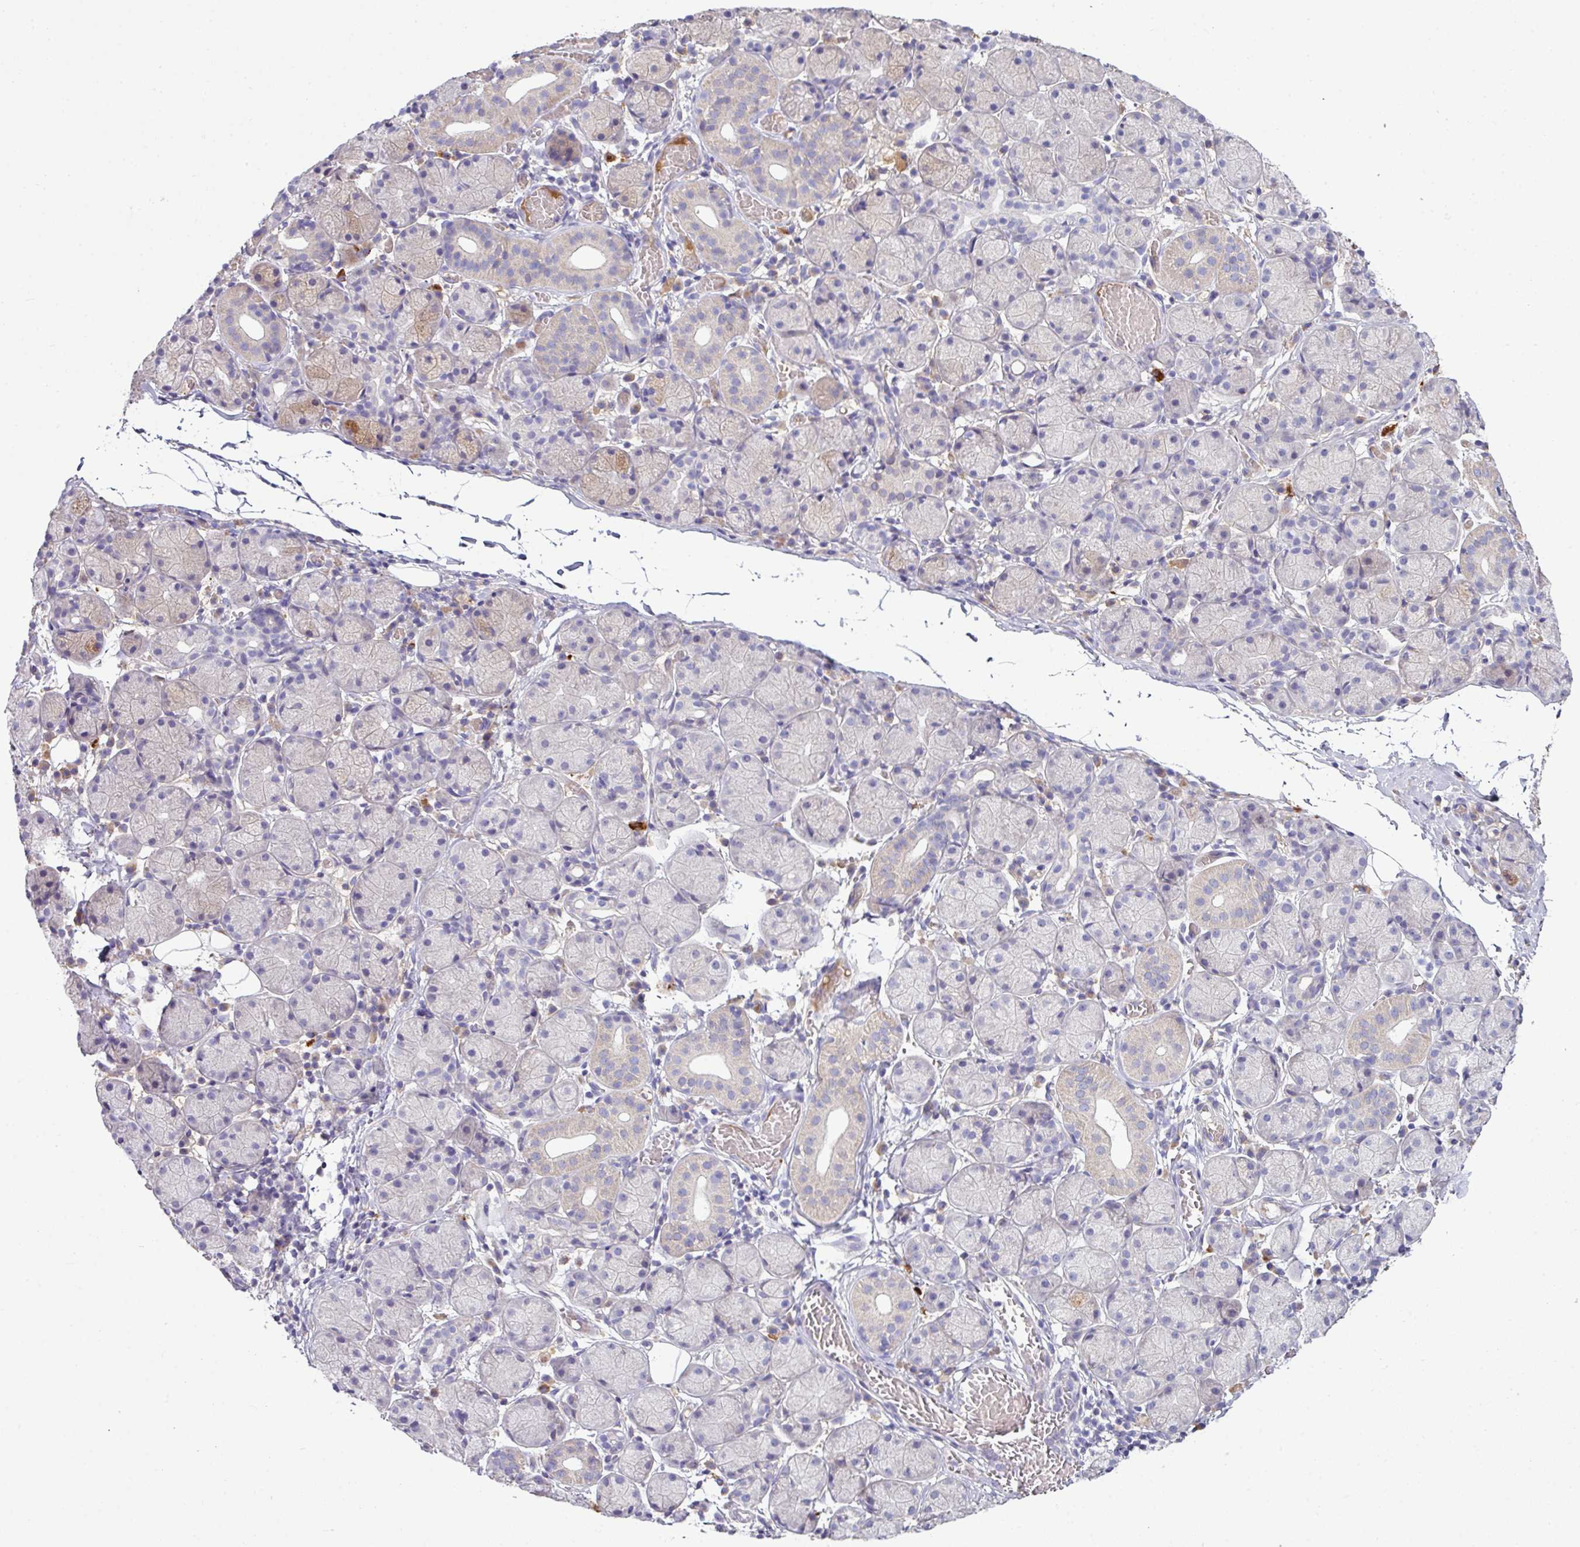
{"staining": {"intensity": "negative", "quantity": "none", "location": "none"}, "tissue": "salivary gland", "cell_type": "Glandular cells", "image_type": "normal", "snomed": [{"axis": "morphology", "description": "Normal tissue, NOS"}, {"axis": "topography", "description": "Salivary gland"}], "caption": "An immunohistochemistry (IHC) histopathology image of benign salivary gland is shown. There is no staining in glandular cells of salivary gland.", "gene": "SLAMF6", "patient": {"sex": "female", "age": 24}}